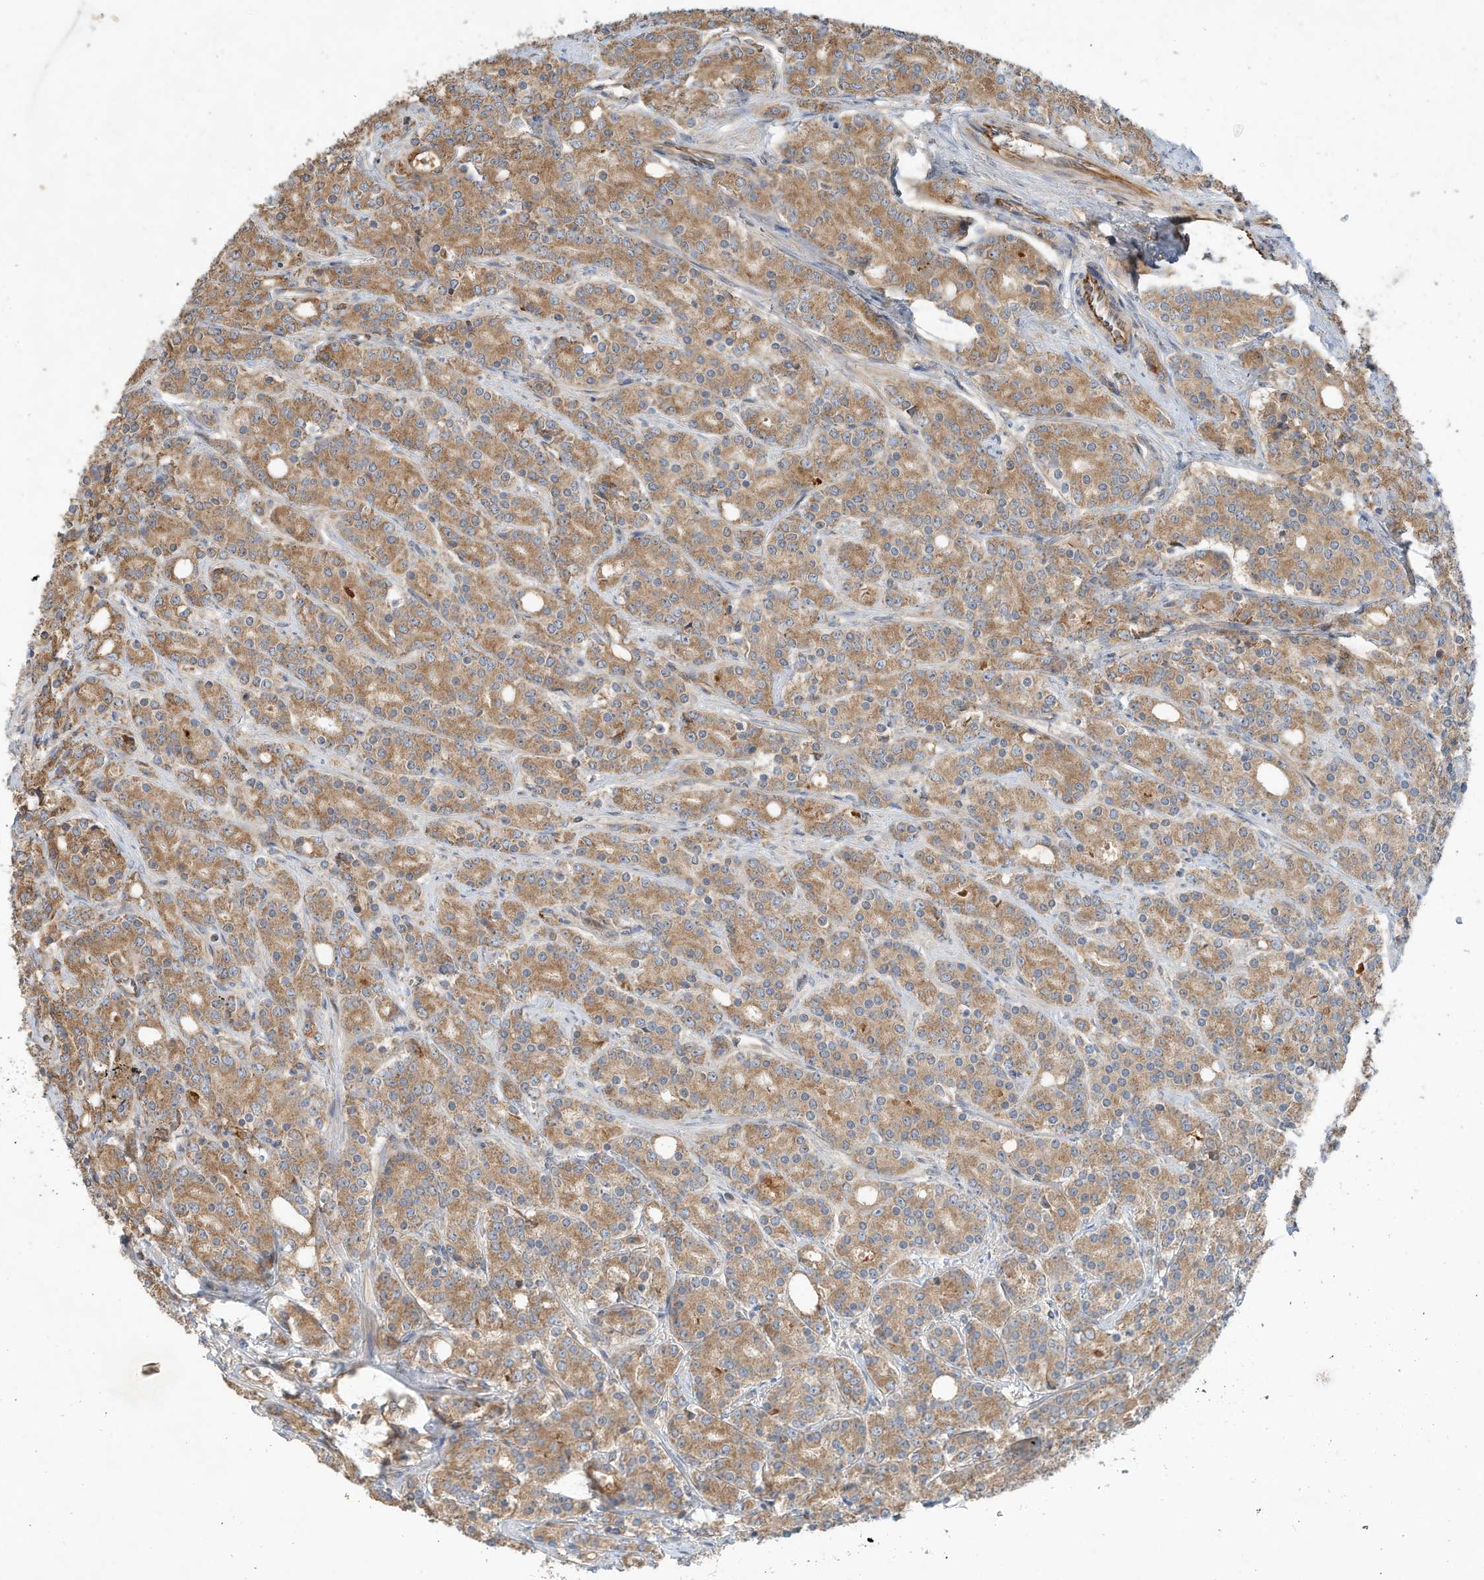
{"staining": {"intensity": "moderate", "quantity": ">75%", "location": "cytoplasmic/membranous"}, "tissue": "prostate cancer", "cell_type": "Tumor cells", "image_type": "cancer", "snomed": [{"axis": "morphology", "description": "Adenocarcinoma, High grade"}, {"axis": "topography", "description": "Prostate"}], "caption": "The immunohistochemical stain shows moderate cytoplasmic/membranous positivity in tumor cells of prostate cancer tissue.", "gene": "CPAMD8", "patient": {"sex": "male", "age": 62}}